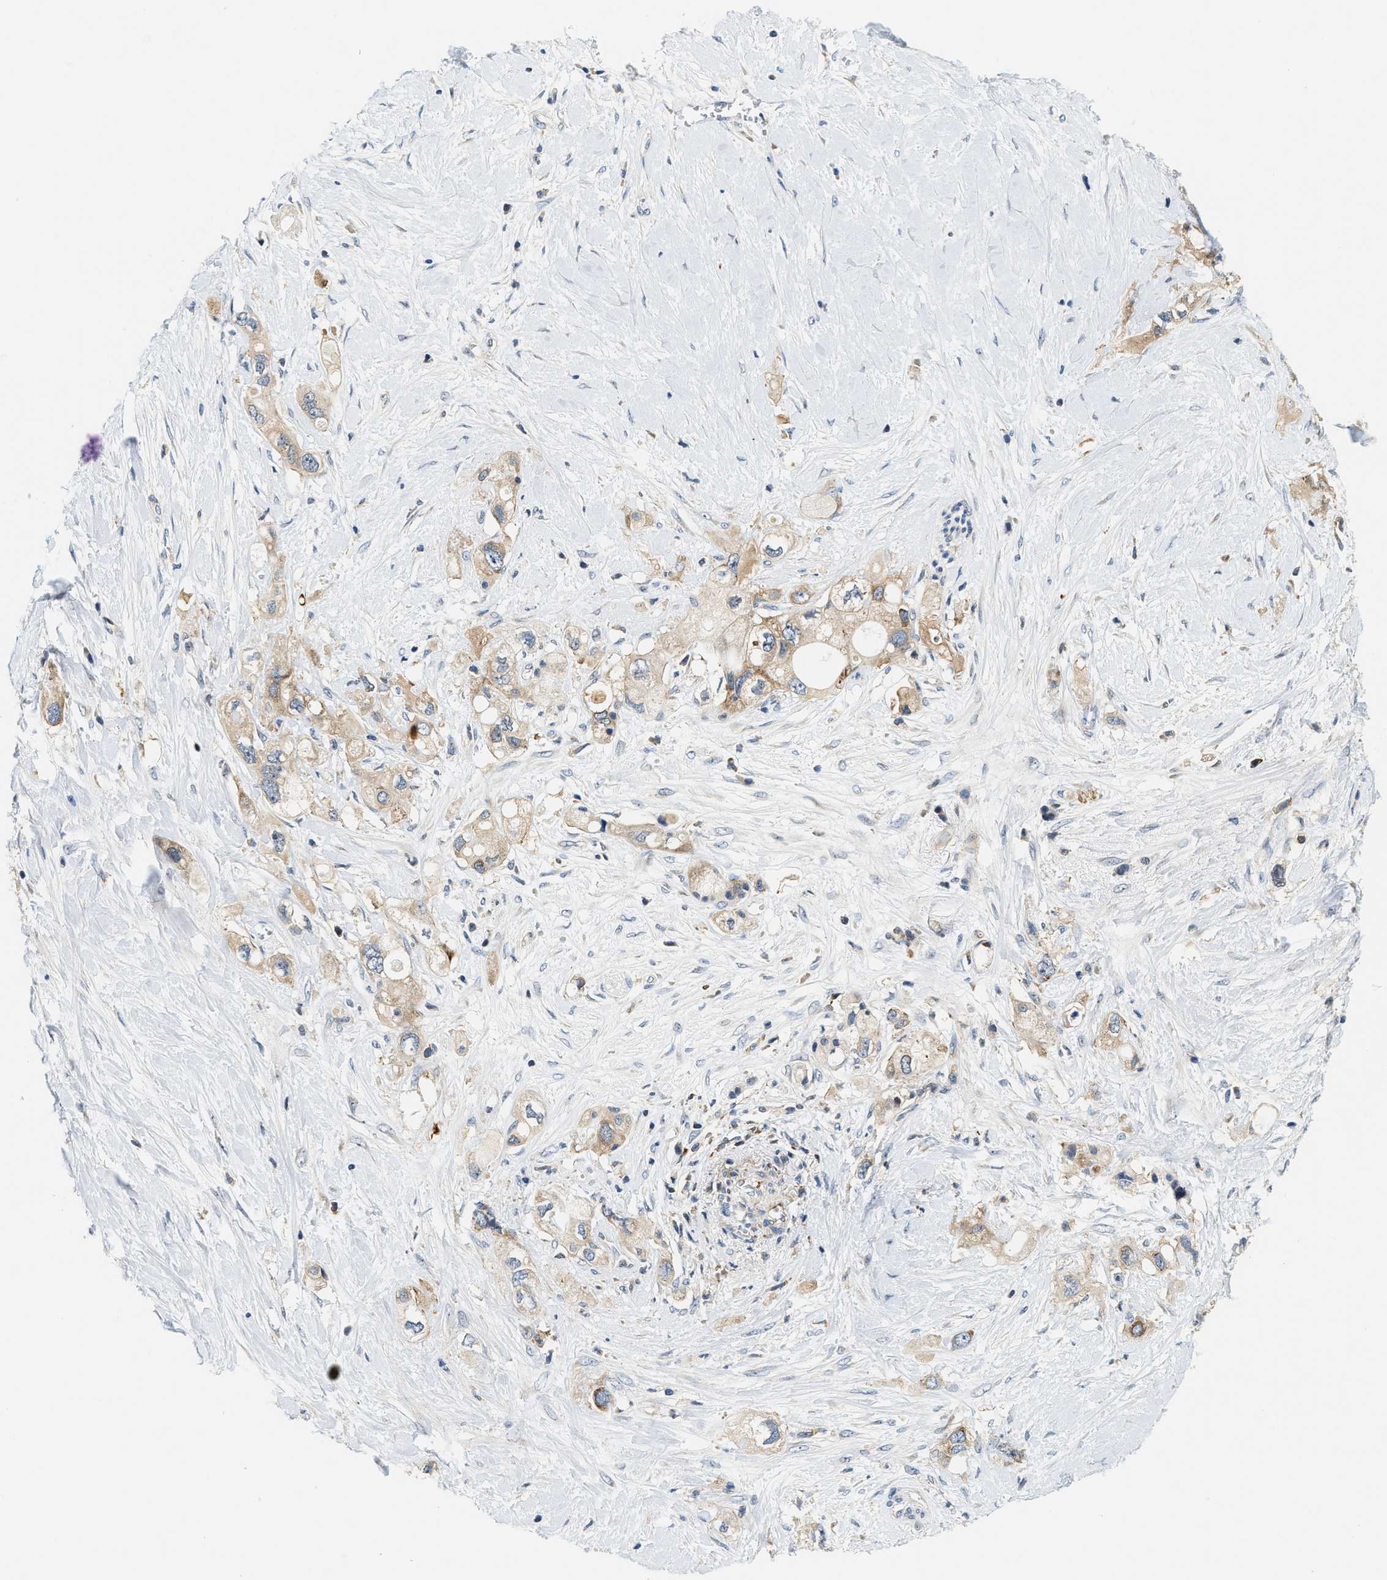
{"staining": {"intensity": "moderate", "quantity": ">75%", "location": "cytoplasmic/membranous"}, "tissue": "pancreatic cancer", "cell_type": "Tumor cells", "image_type": "cancer", "snomed": [{"axis": "morphology", "description": "Adenocarcinoma, NOS"}, {"axis": "topography", "description": "Pancreas"}], "caption": "IHC photomicrograph of neoplastic tissue: pancreatic cancer stained using immunohistochemistry shows medium levels of moderate protein expression localized specifically in the cytoplasmic/membranous of tumor cells, appearing as a cytoplasmic/membranous brown color.", "gene": "SAMD9", "patient": {"sex": "female", "age": 56}}